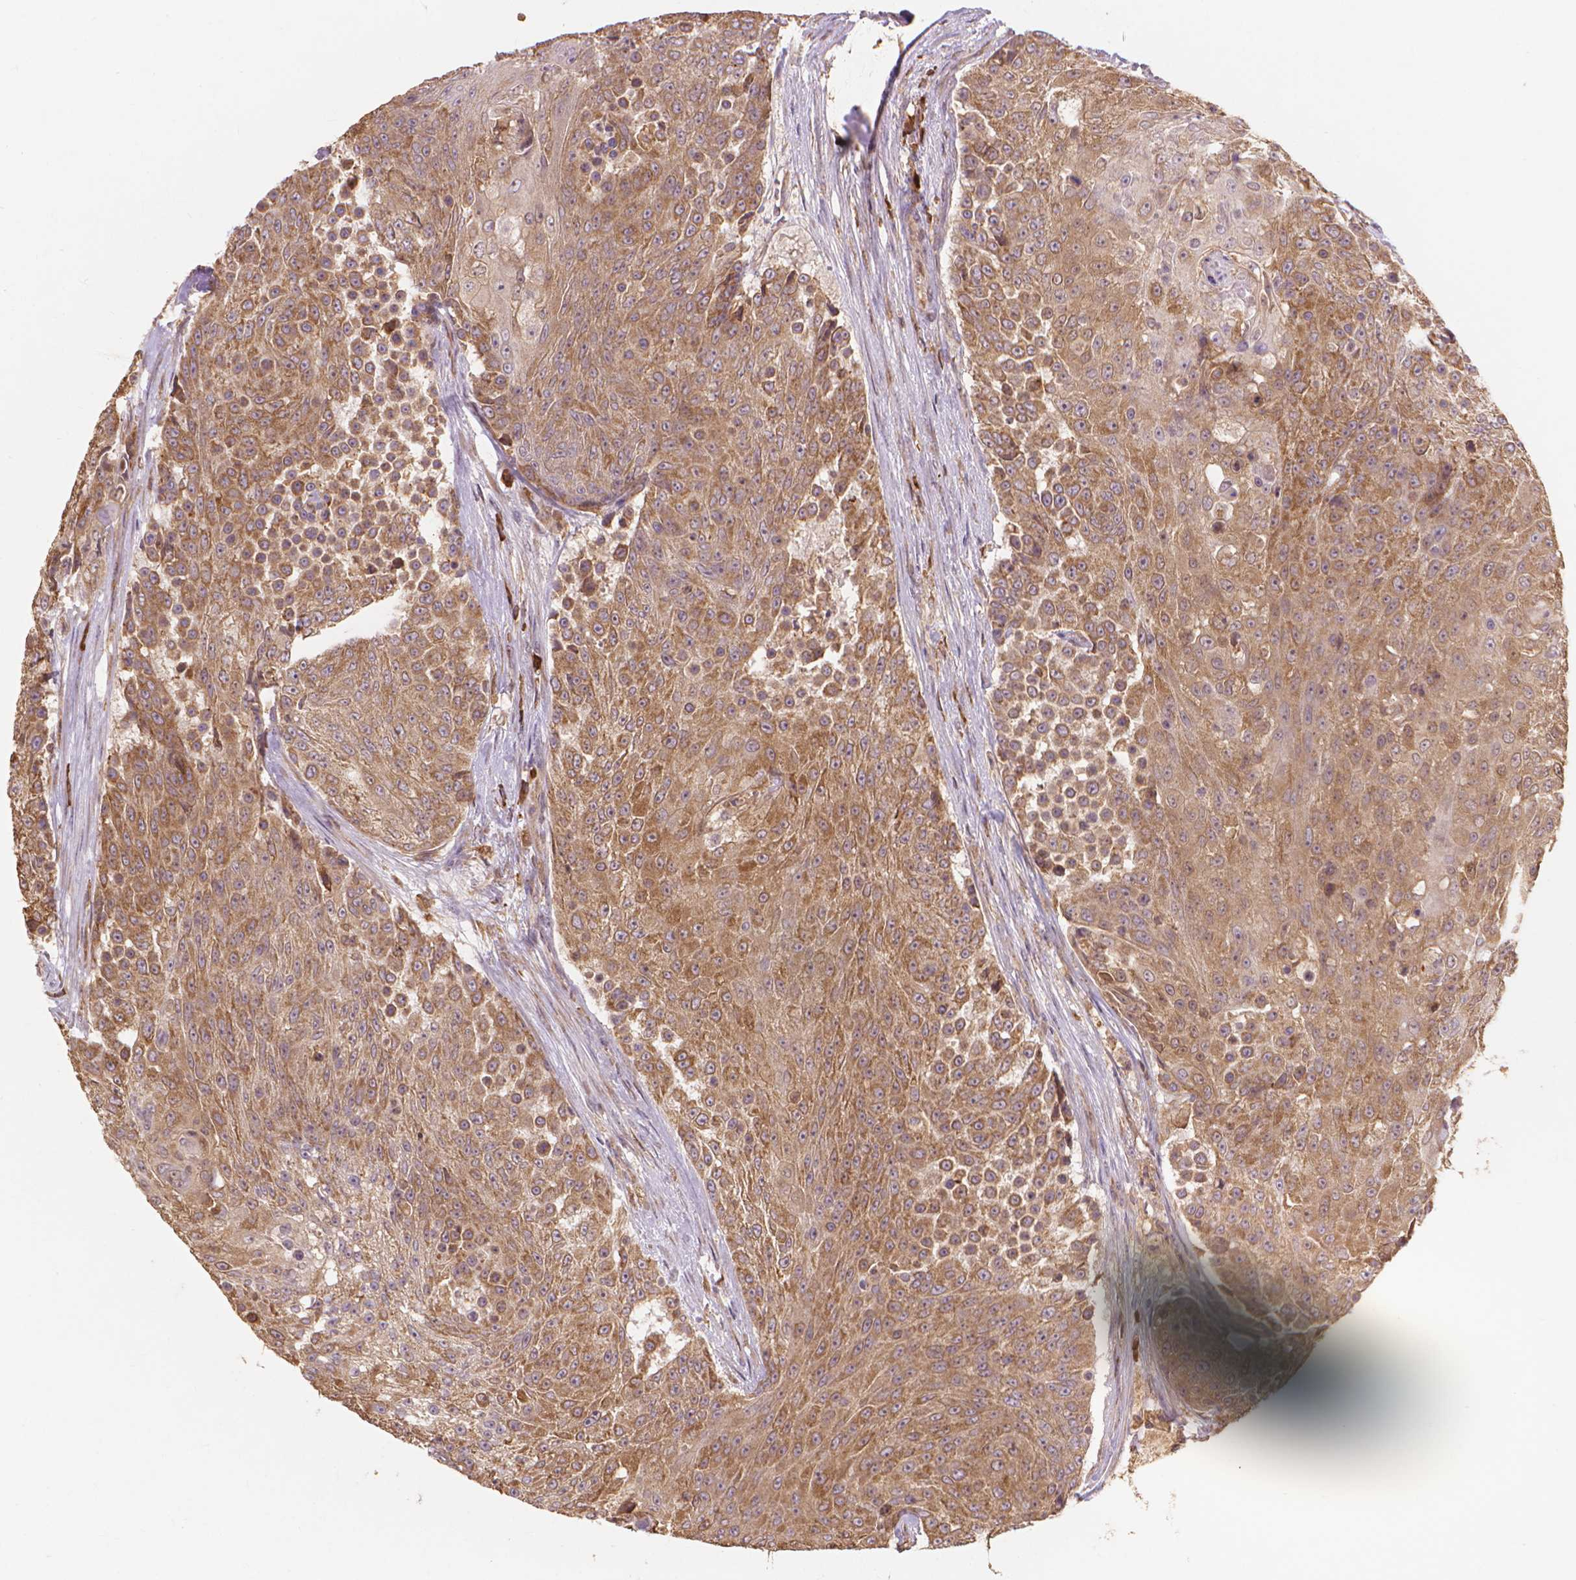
{"staining": {"intensity": "moderate", "quantity": ">75%", "location": "cytoplasmic/membranous"}, "tissue": "urothelial cancer", "cell_type": "Tumor cells", "image_type": "cancer", "snomed": [{"axis": "morphology", "description": "Urothelial carcinoma, High grade"}, {"axis": "topography", "description": "Urinary bladder"}], "caption": "Brown immunohistochemical staining in human urothelial carcinoma (high-grade) demonstrates moderate cytoplasmic/membranous staining in about >75% of tumor cells.", "gene": "TAB2", "patient": {"sex": "female", "age": 63}}